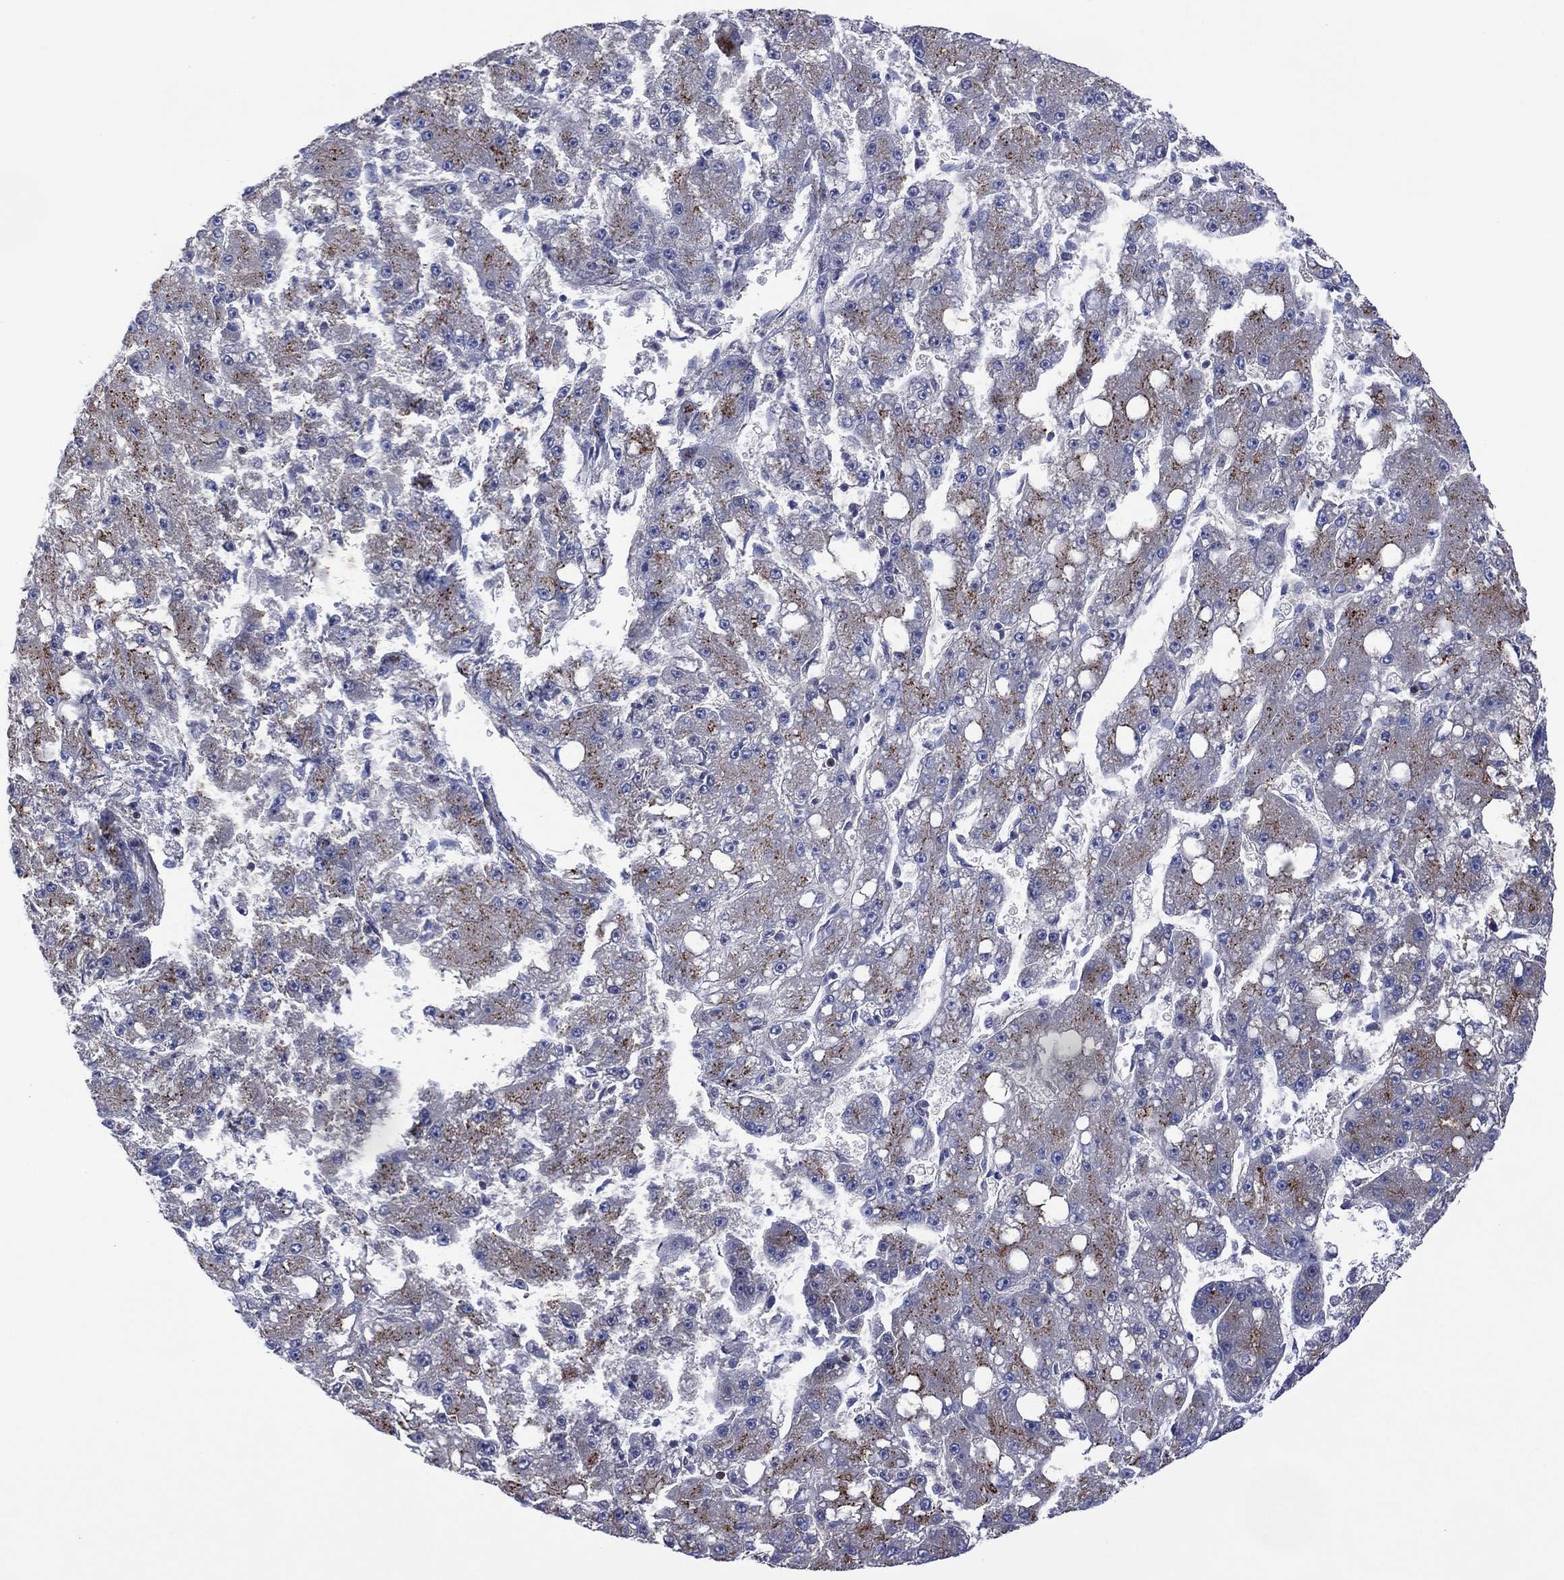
{"staining": {"intensity": "strong", "quantity": "<25%", "location": "cytoplasmic/membranous"}, "tissue": "liver cancer", "cell_type": "Tumor cells", "image_type": "cancer", "snomed": [{"axis": "morphology", "description": "Carcinoma, Hepatocellular, NOS"}, {"axis": "topography", "description": "Liver"}], "caption": "Liver hepatocellular carcinoma stained with a brown dye reveals strong cytoplasmic/membranous positive expression in about <25% of tumor cells.", "gene": "DPP4", "patient": {"sex": "male", "age": 67}}